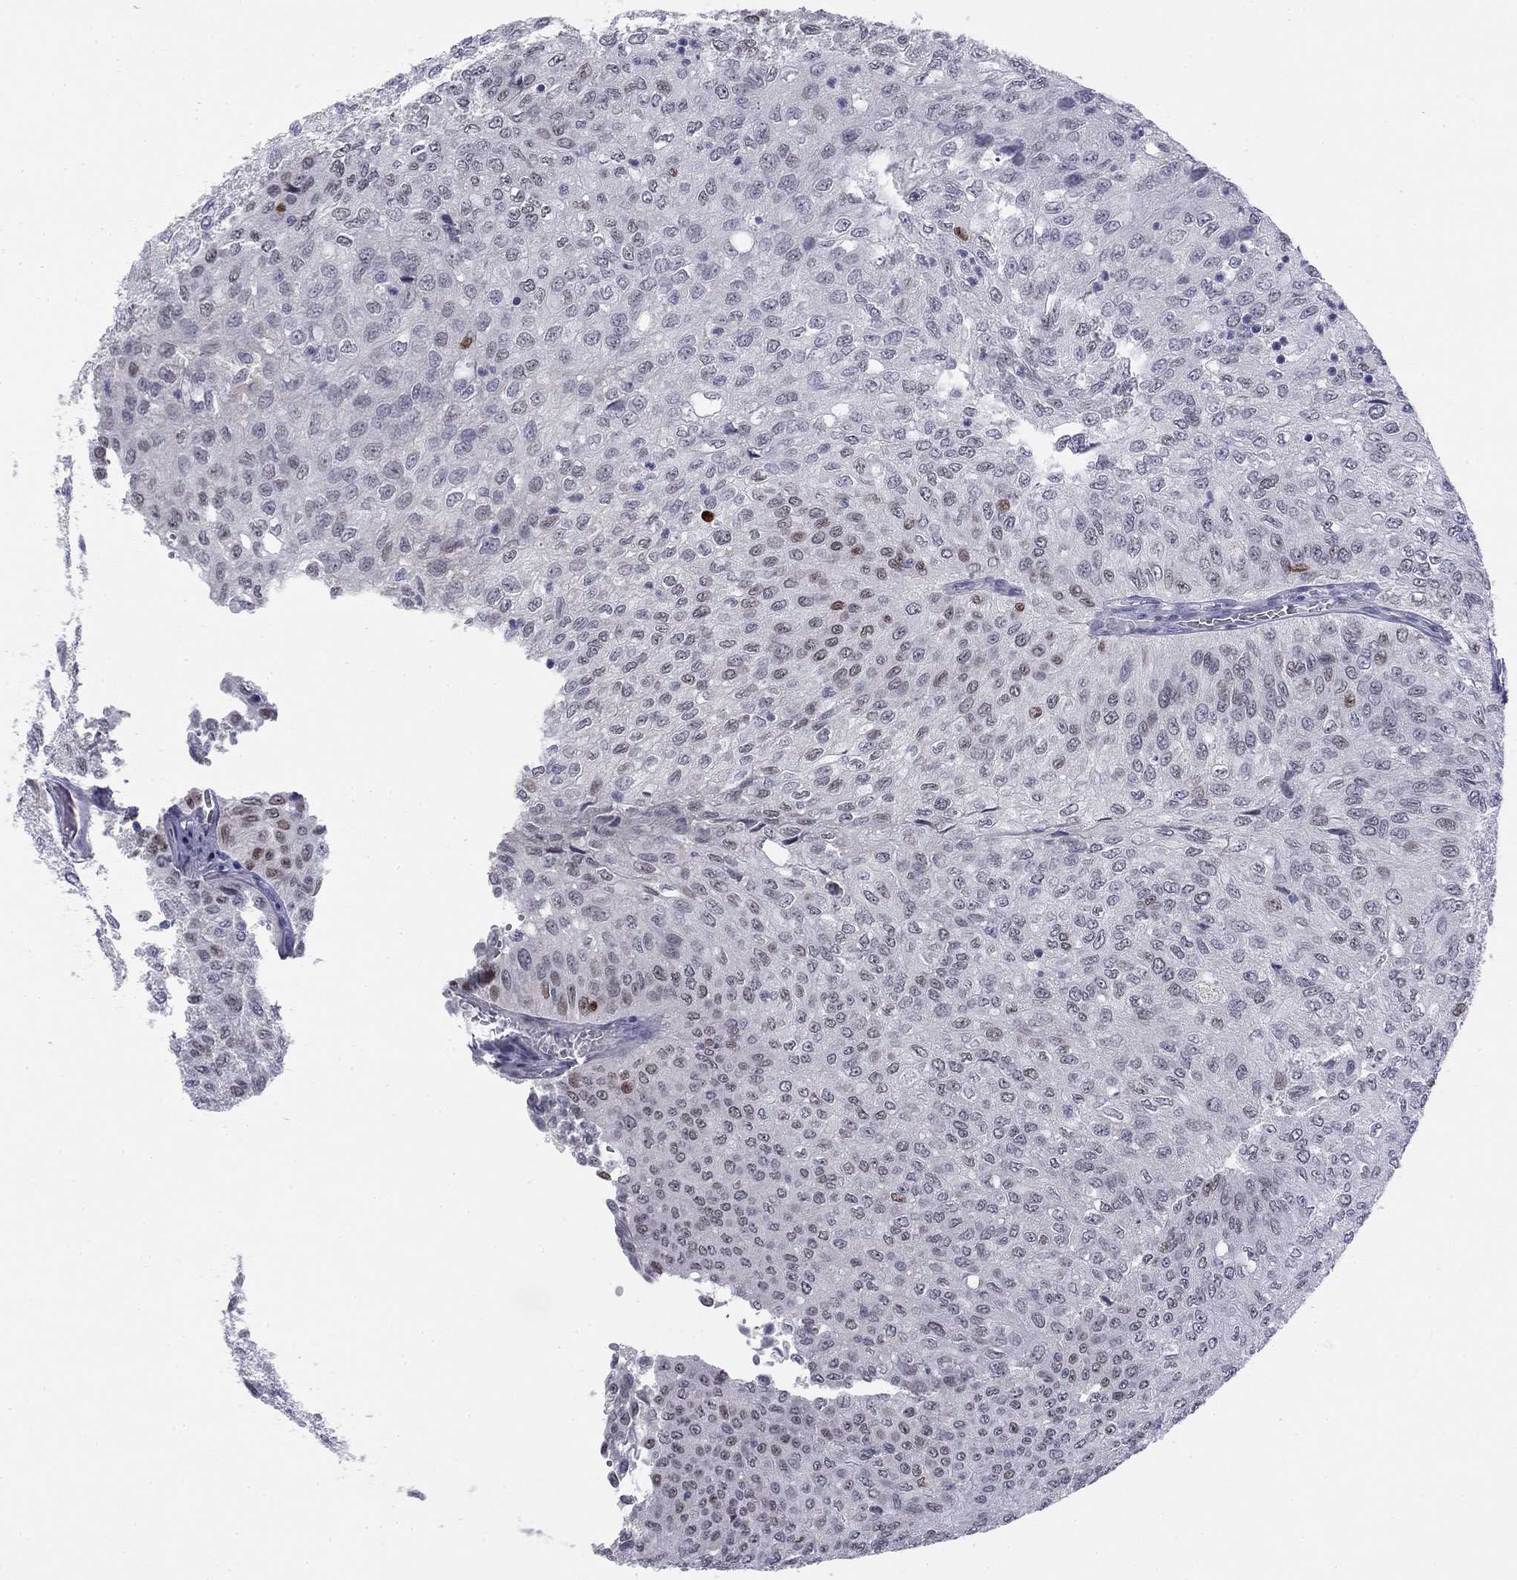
{"staining": {"intensity": "moderate", "quantity": "<25%", "location": "nuclear"}, "tissue": "urothelial cancer", "cell_type": "Tumor cells", "image_type": "cancer", "snomed": [{"axis": "morphology", "description": "Urothelial carcinoma, Low grade"}, {"axis": "topography", "description": "Urinary bladder"}], "caption": "About <25% of tumor cells in human urothelial carcinoma (low-grade) reveal moderate nuclear protein expression as visualized by brown immunohistochemical staining.", "gene": "TFAP2B", "patient": {"sex": "male", "age": 78}}